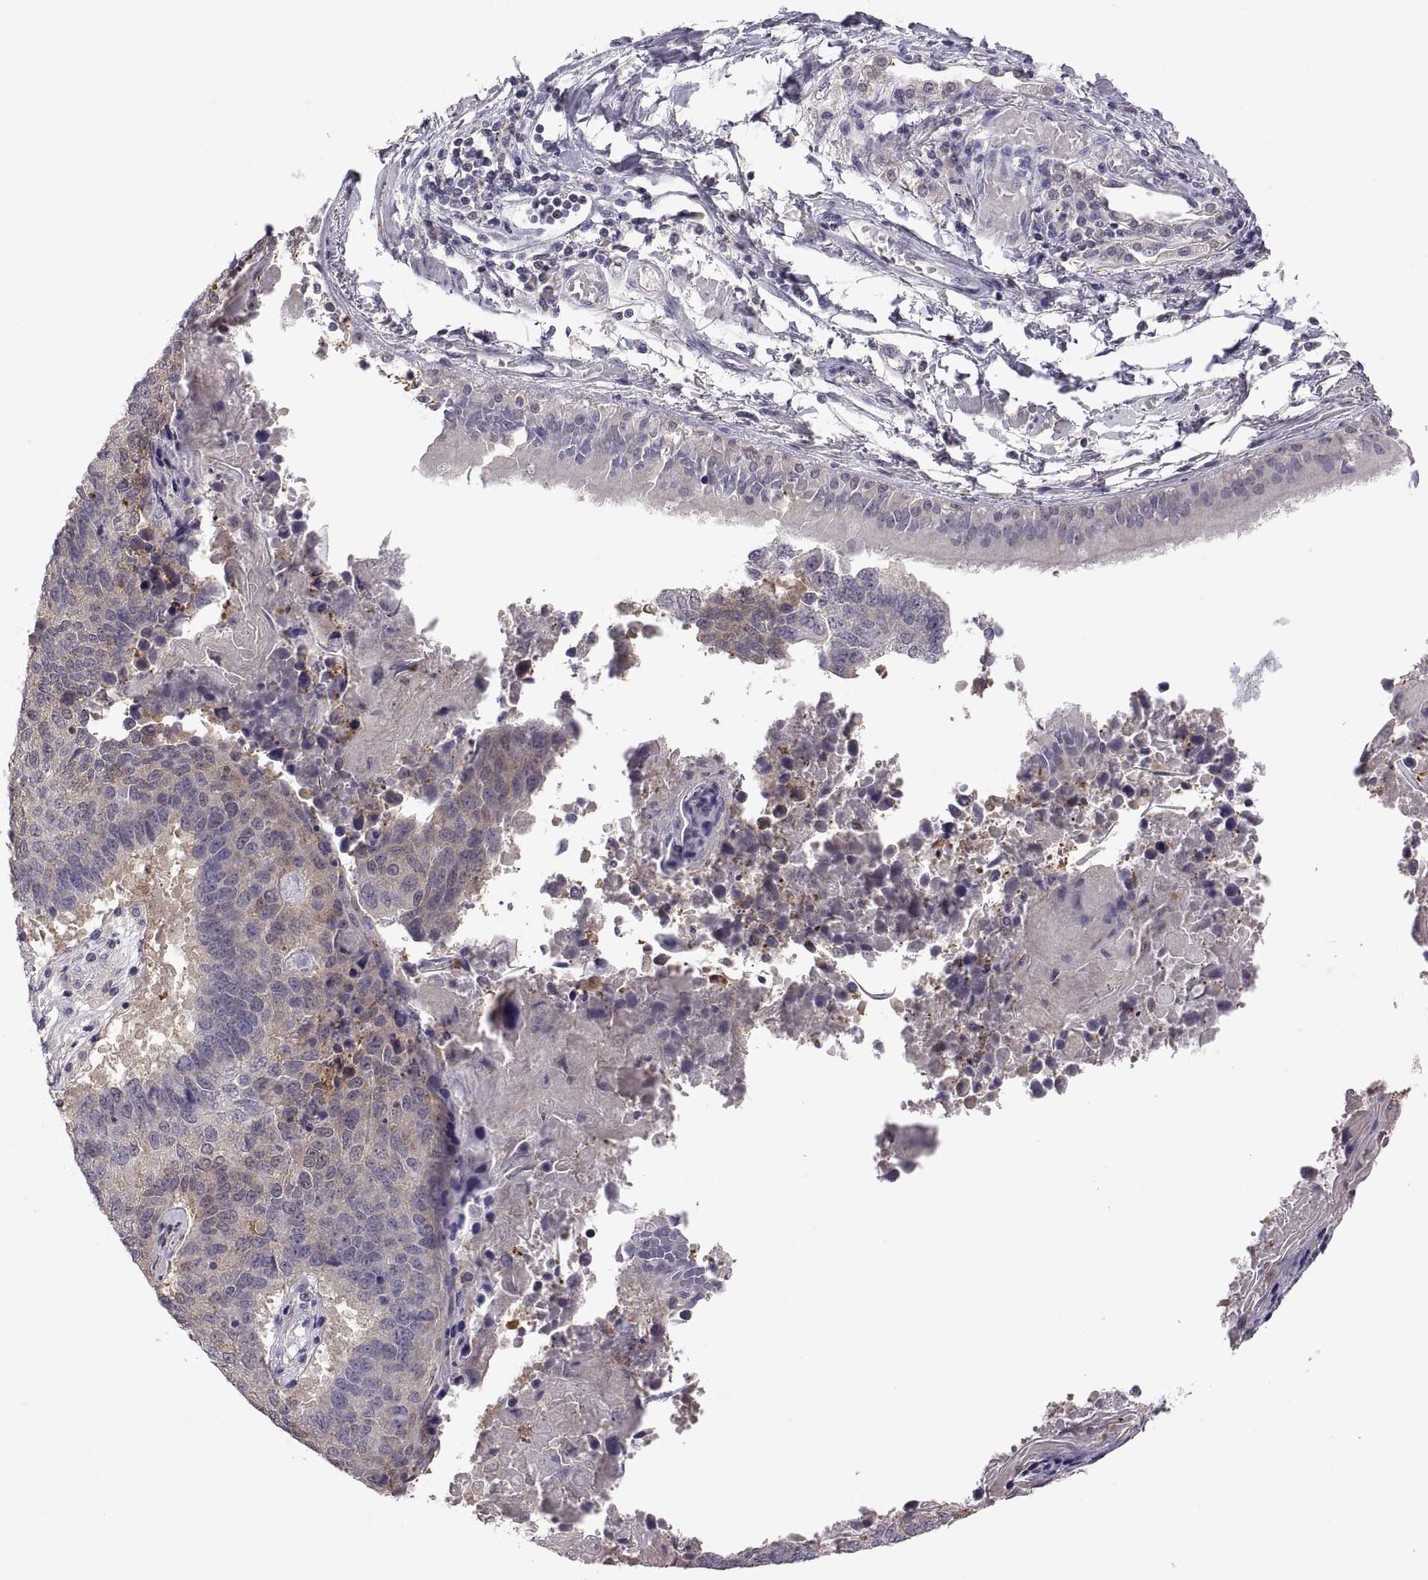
{"staining": {"intensity": "negative", "quantity": "none", "location": "none"}, "tissue": "lung cancer", "cell_type": "Tumor cells", "image_type": "cancer", "snomed": [{"axis": "morphology", "description": "Squamous cell carcinoma, NOS"}, {"axis": "topography", "description": "Lung"}], "caption": "IHC of human lung cancer (squamous cell carcinoma) shows no expression in tumor cells.", "gene": "FGF9", "patient": {"sex": "male", "age": 73}}